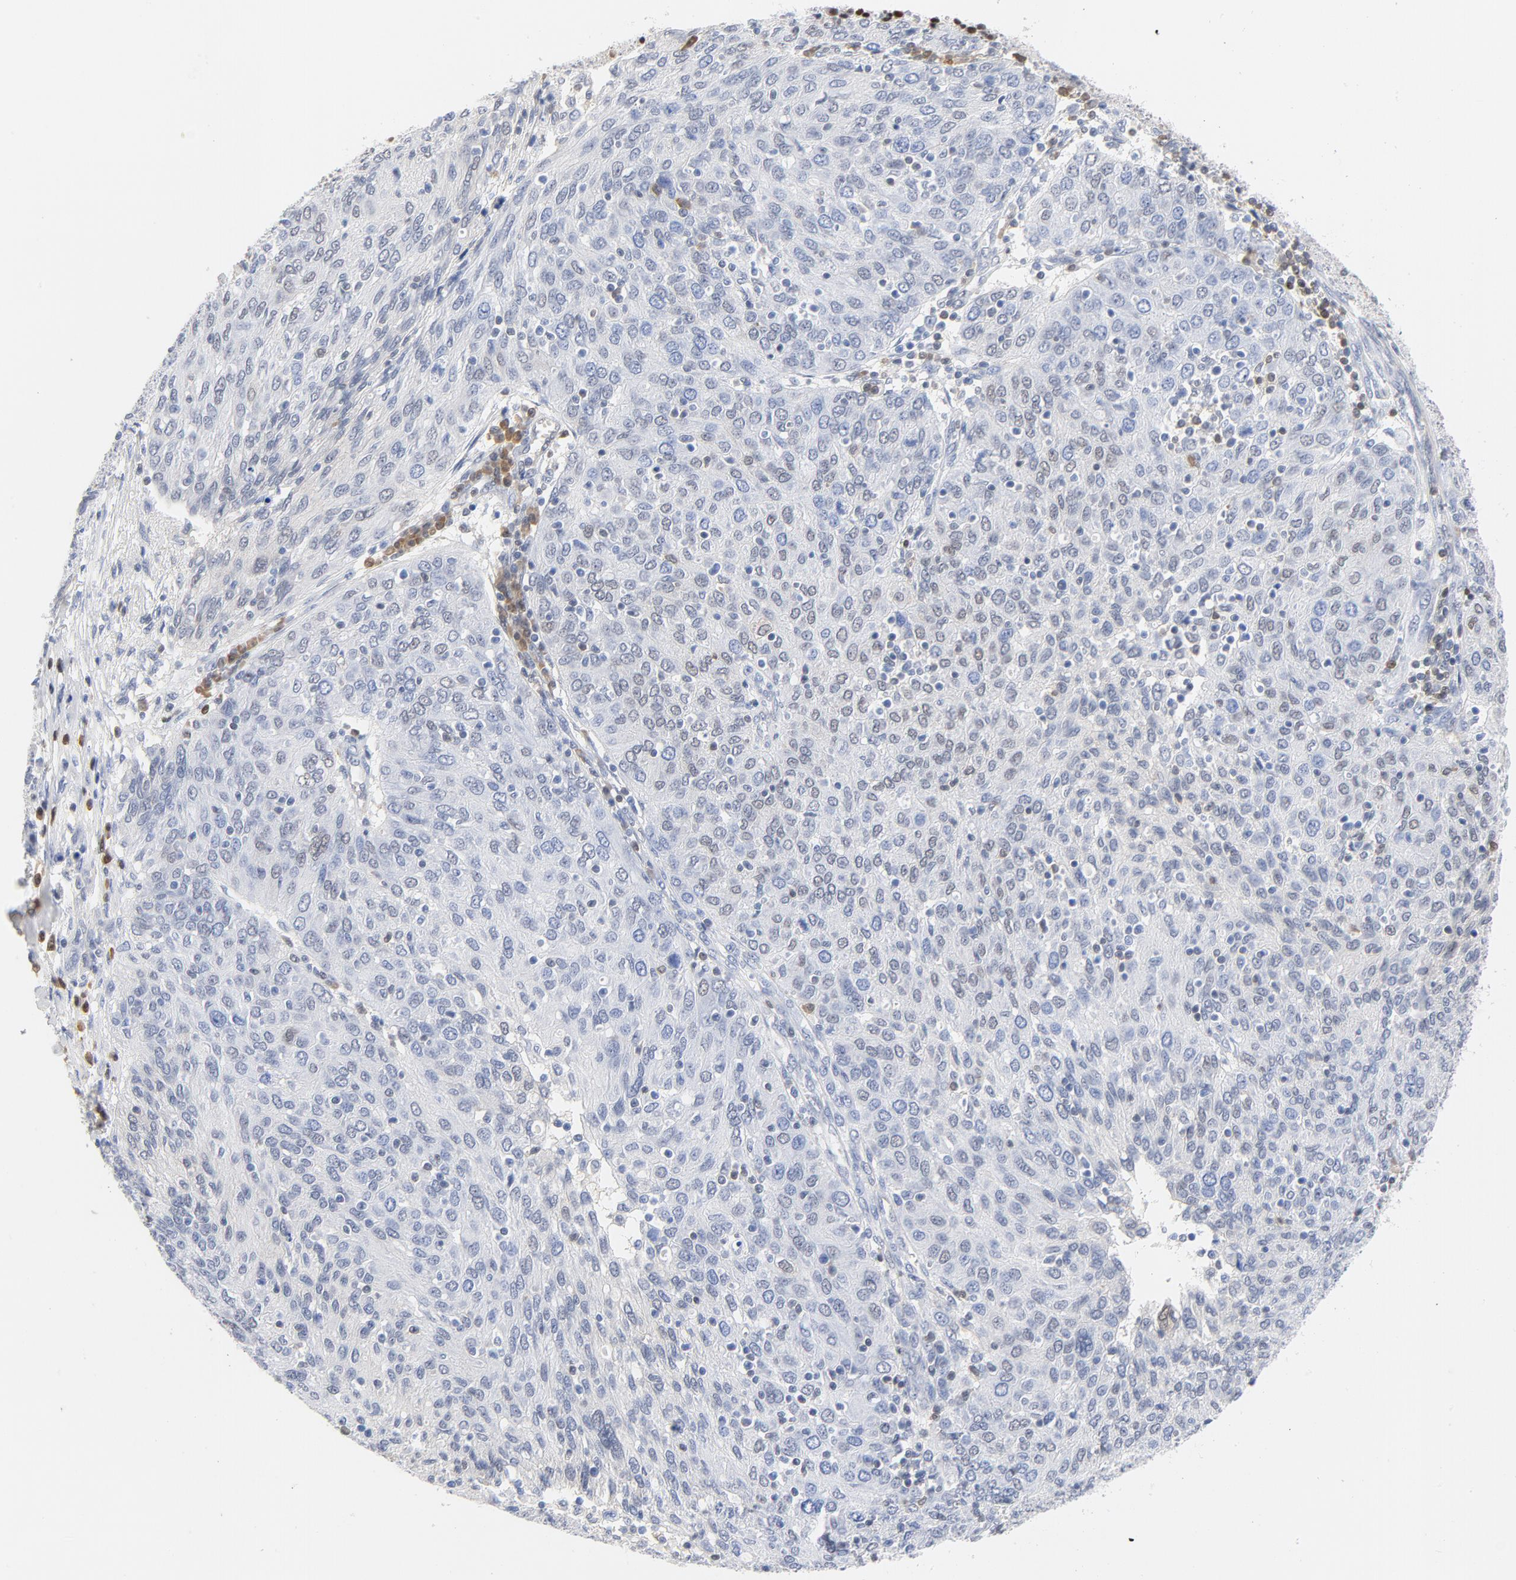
{"staining": {"intensity": "negative", "quantity": "none", "location": "none"}, "tissue": "ovarian cancer", "cell_type": "Tumor cells", "image_type": "cancer", "snomed": [{"axis": "morphology", "description": "Carcinoma, endometroid"}, {"axis": "topography", "description": "Ovary"}], "caption": "The IHC photomicrograph has no significant staining in tumor cells of endometroid carcinoma (ovarian) tissue.", "gene": "CDKN1B", "patient": {"sex": "female", "age": 50}}